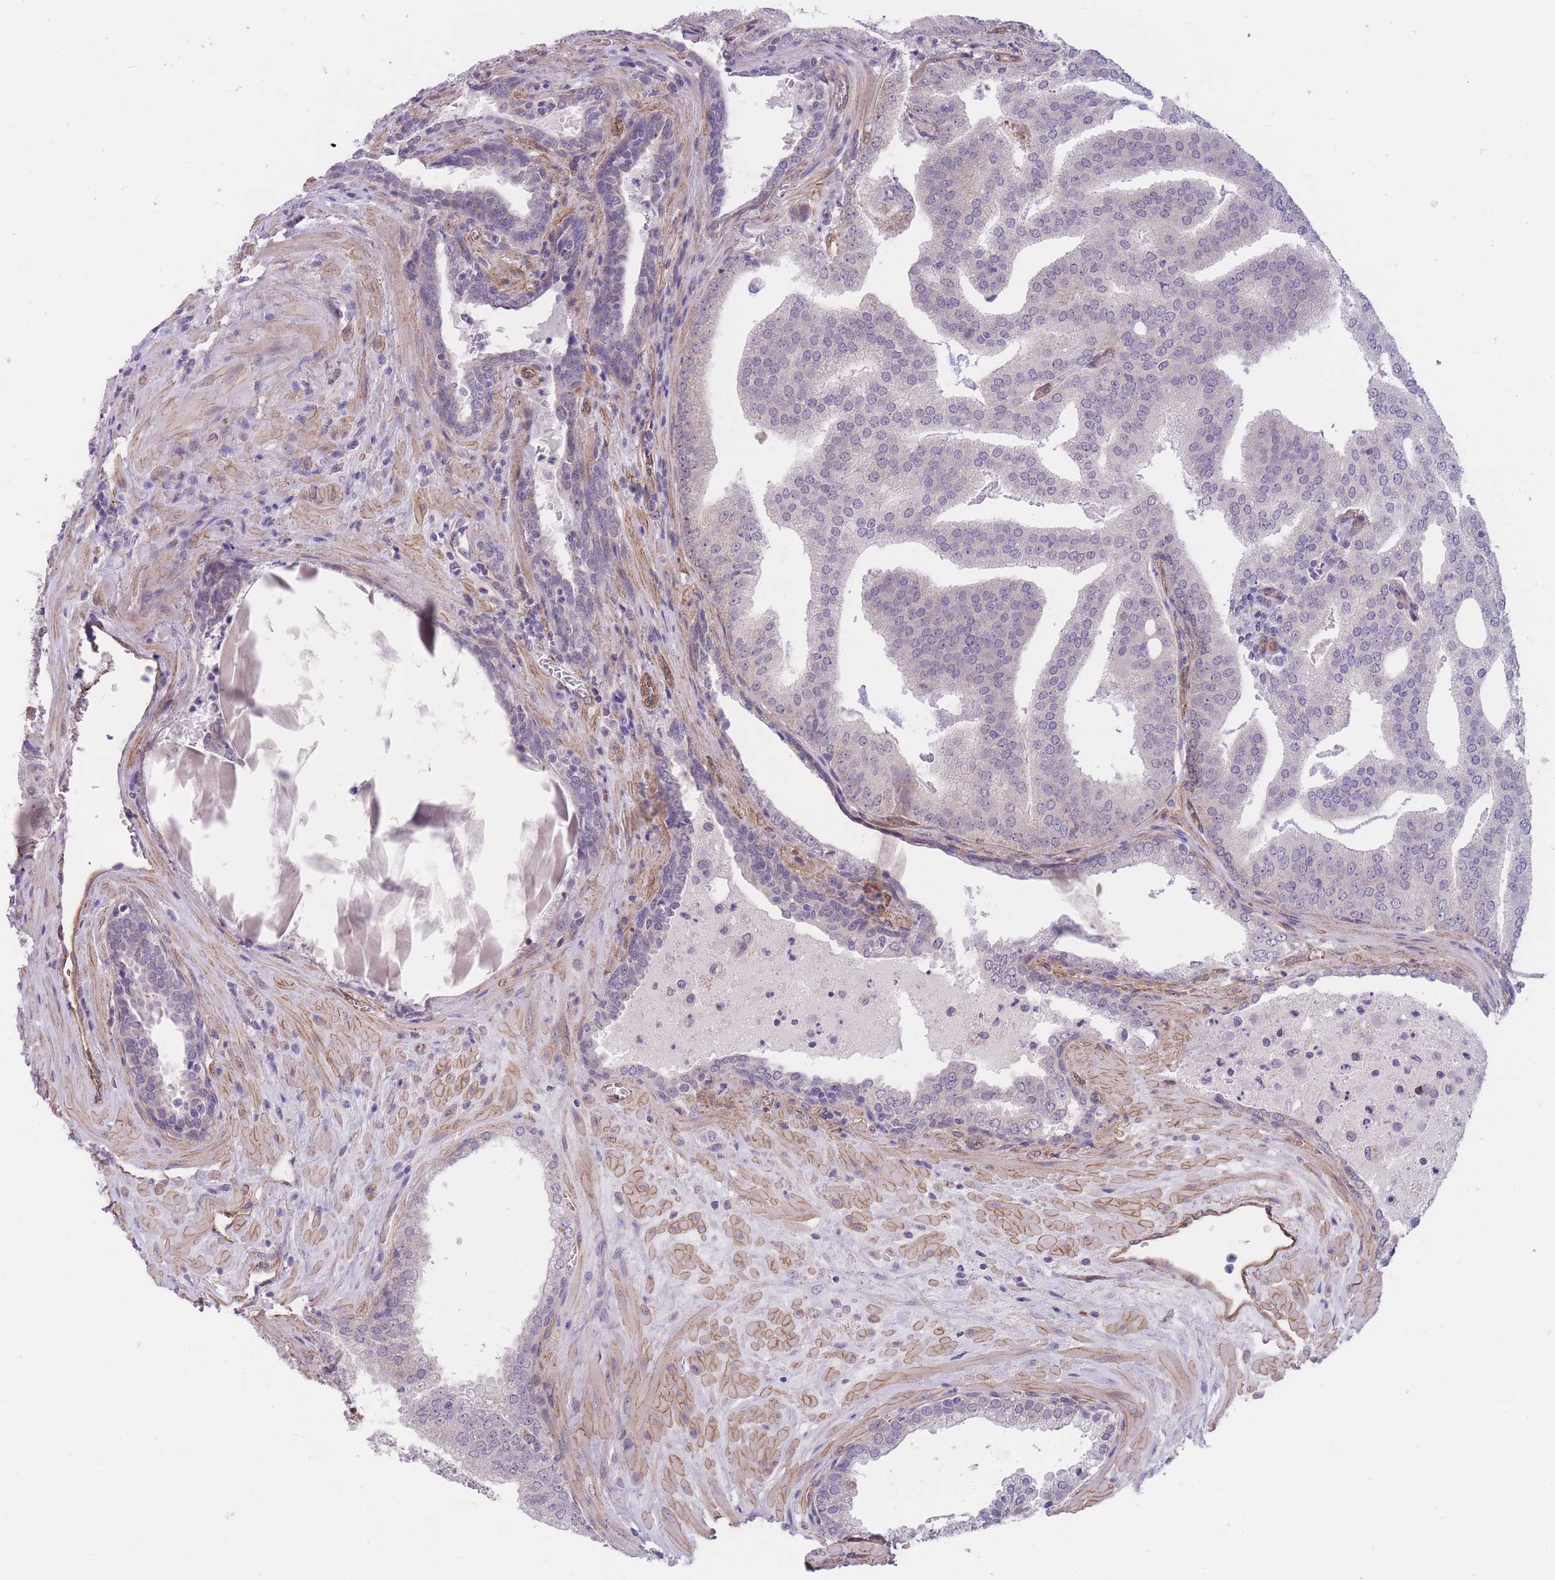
{"staining": {"intensity": "negative", "quantity": "none", "location": "none"}, "tissue": "prostate cancer", "cell_type": "Tumor cells", "image_type": "cancer", "snomed": [{"axis": "morphology", "description": "Adenocarcinoma, High grade"}, {"axis": "topography", "description": "Prostate"}], "caption": "DAB immunohistochemical staining of human adenocarcinoma (high-grade) (prostate) exhibits no significant positivity in tumor cells.", "gene": "QTRT1", "patient": {"sex": "male", "age": 68}}